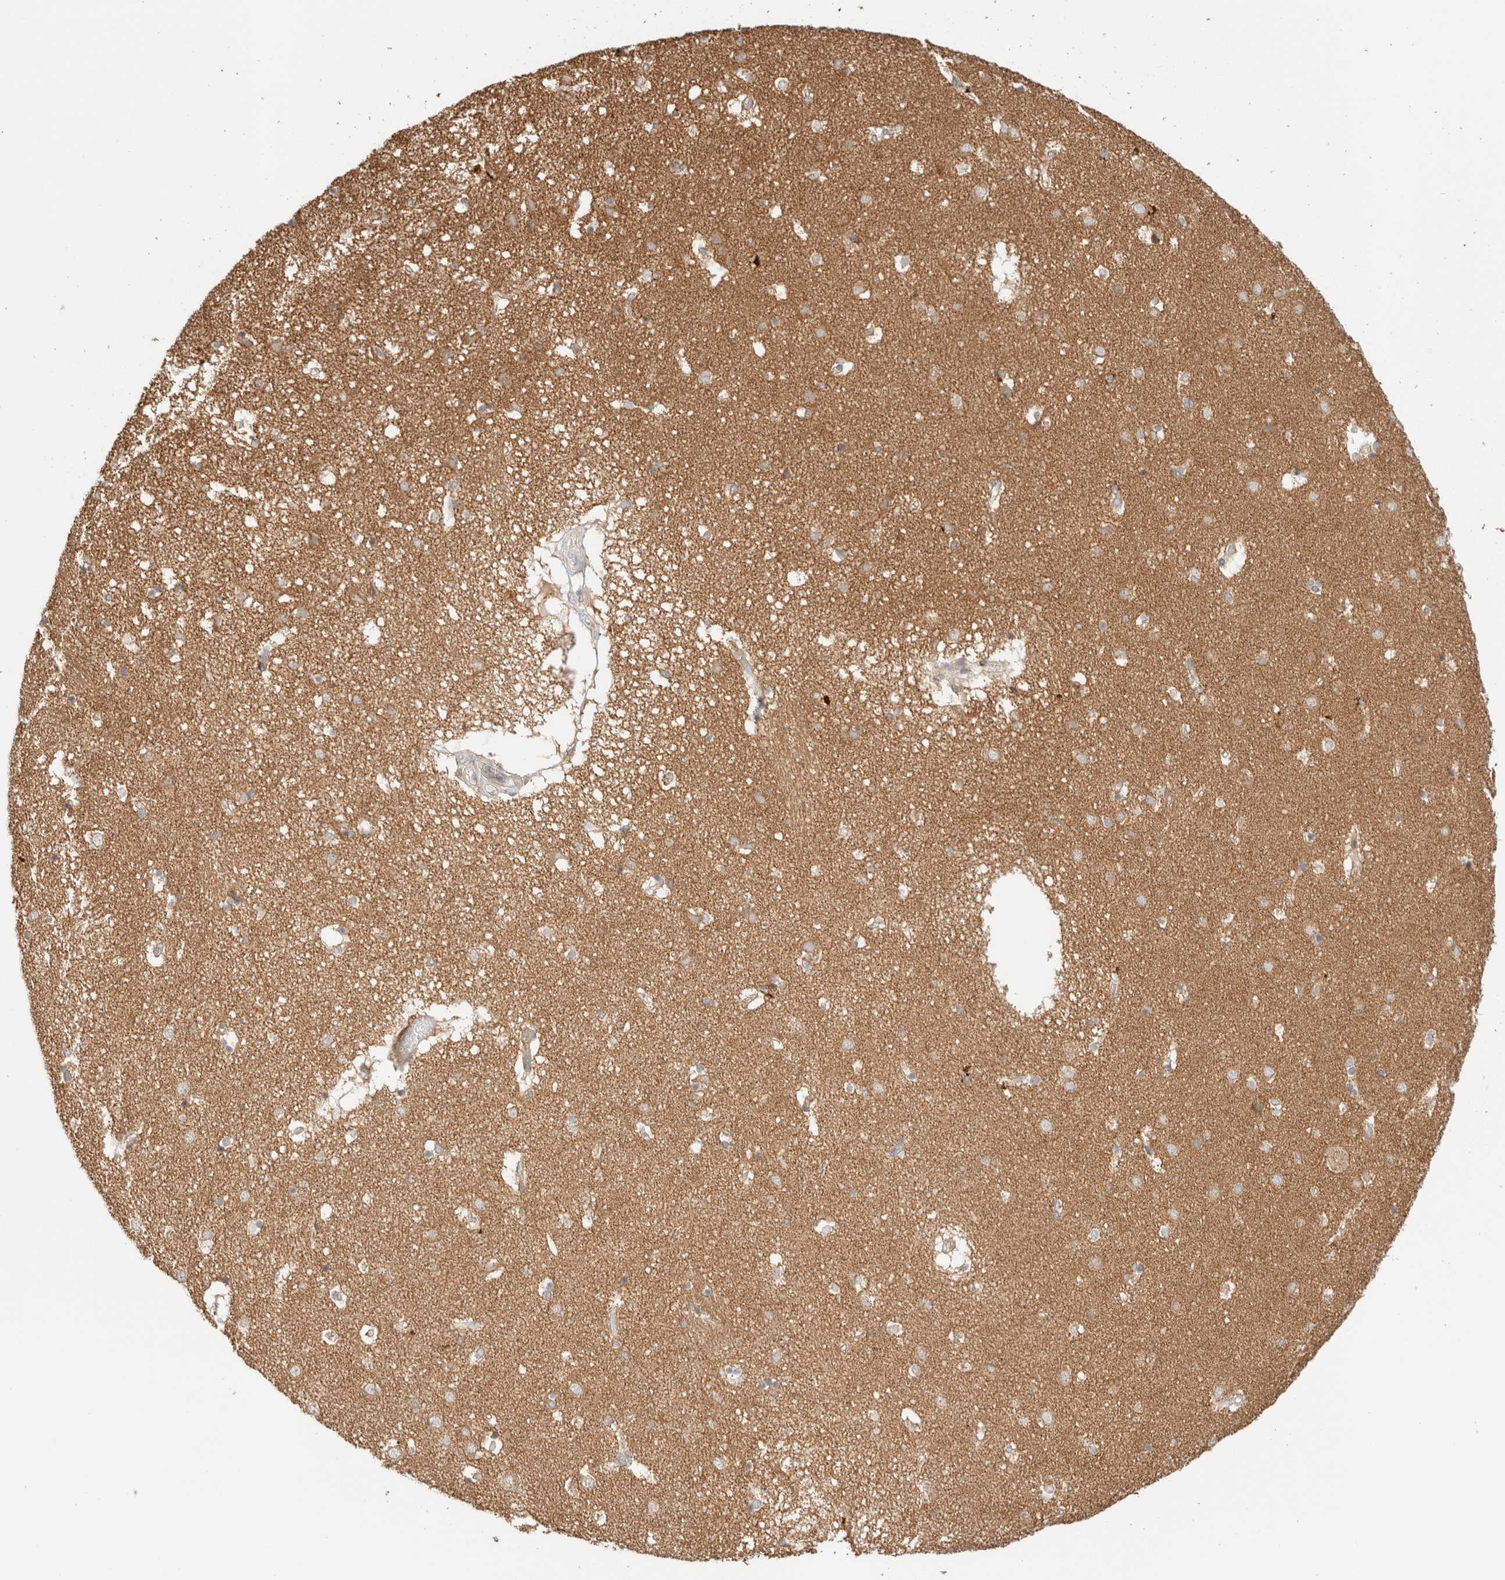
{"staining": {"intensity": "negative", "quantity": "none", "location": "none"}, "tissue": "caudate", "cell_type": "Glial cells", "image_type": "normal", "snomed": [{"axis": "morphology", "description": "Normal tissue, NOS"}, {"axis": "topography", "description": "Lateral ventricle wall"}], "caption": "Immunohistochemistry histopathology image of unremarkable caudate stained for a protein (brown), which shows no expression in glial cells.", "gene": "MRM3", "patient": {"sex": "male", "age": 70}}